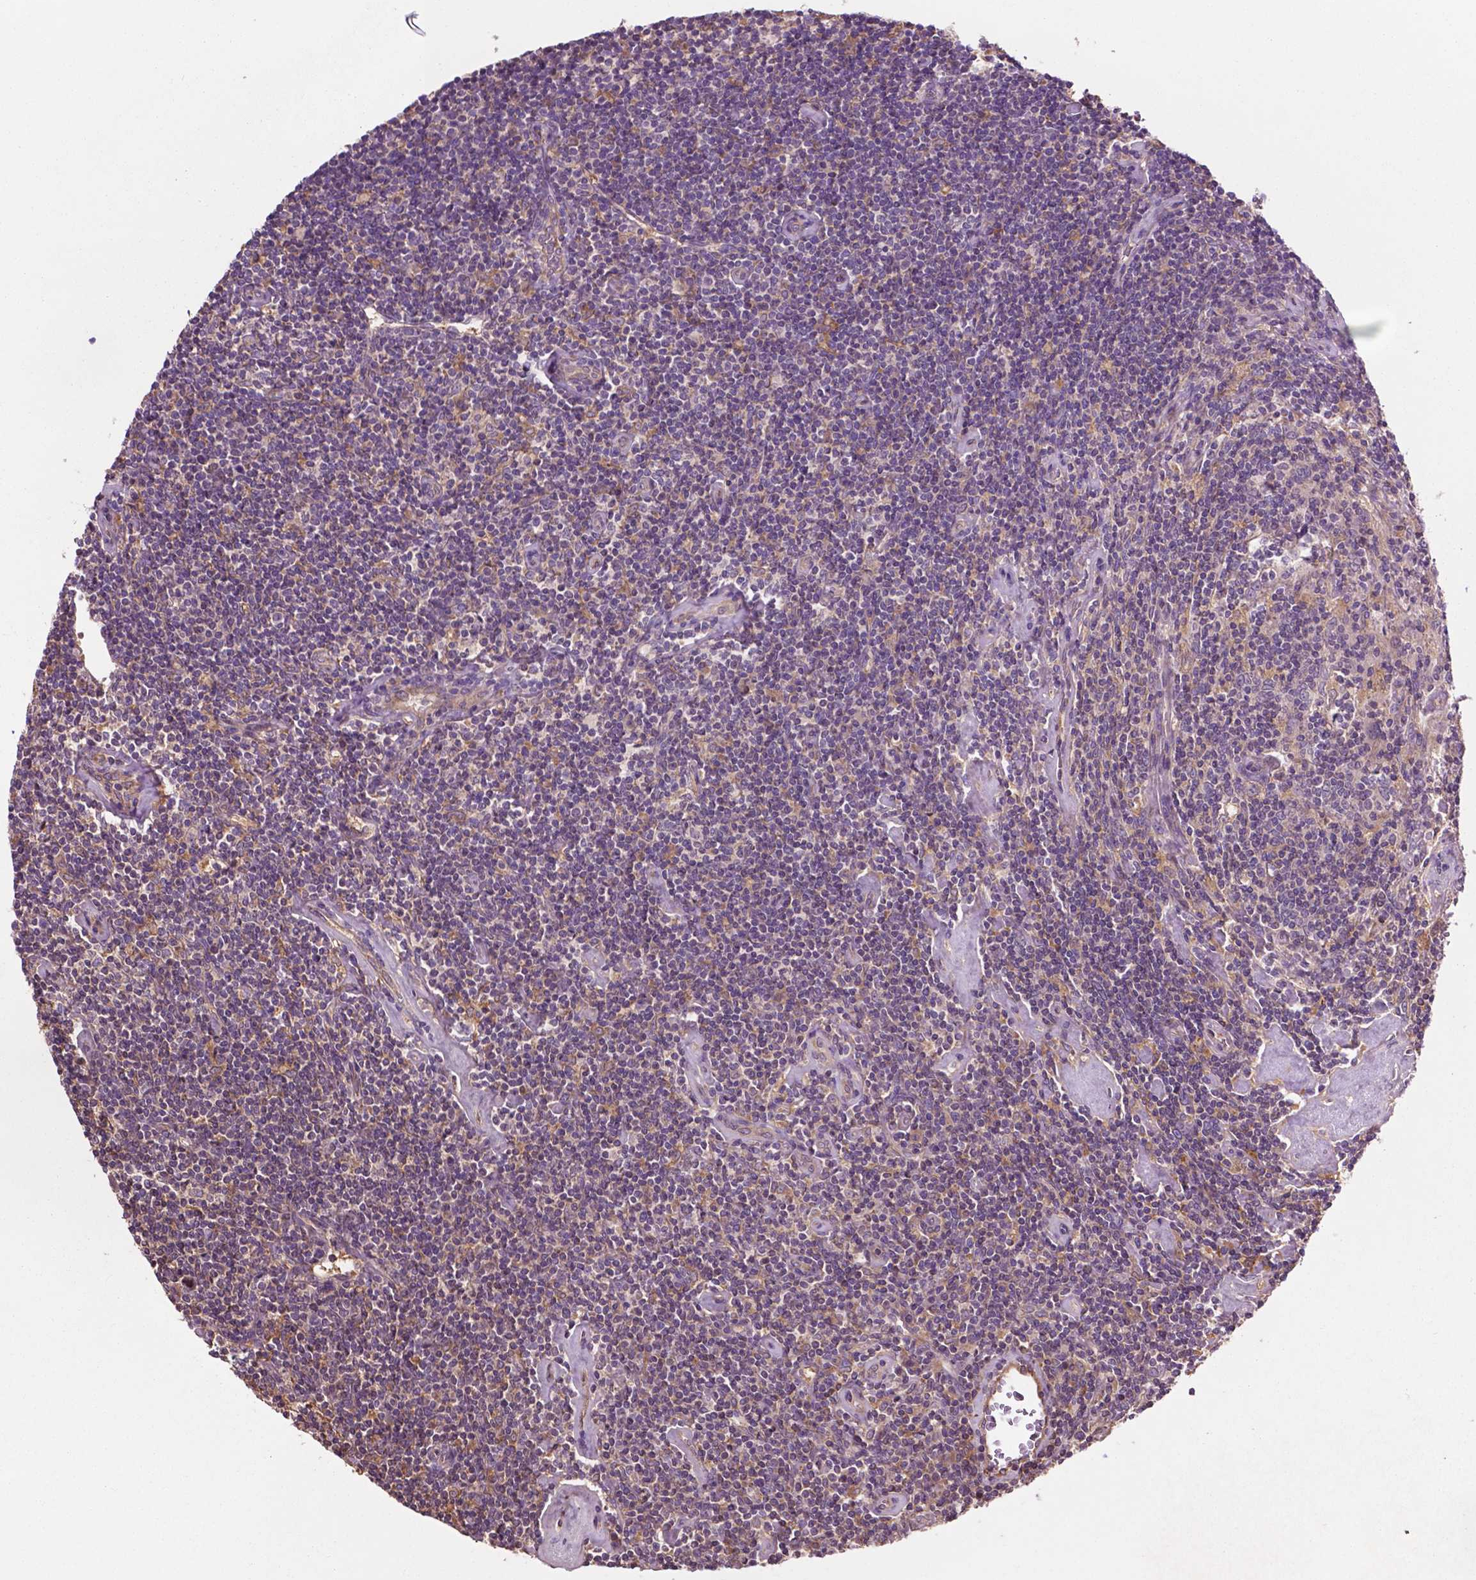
{"staining": {"intensity": "negative", "quantity": "none", "location": "none"}, "tissue": "lymphoma", "cell_type": "Tumor cells", "image_type": "cancer", "snomed": [{"axis": "morphology", "description": "Hodgkin's disease, NOS"}, {"axis": "topography", "description": "Lymph node"}], "caption": "Micrograph shows no significant protein positivity in tumor cells of lymphoma.", "gene": "GJA9", "patient": {"sex": "male", "age": 40}}